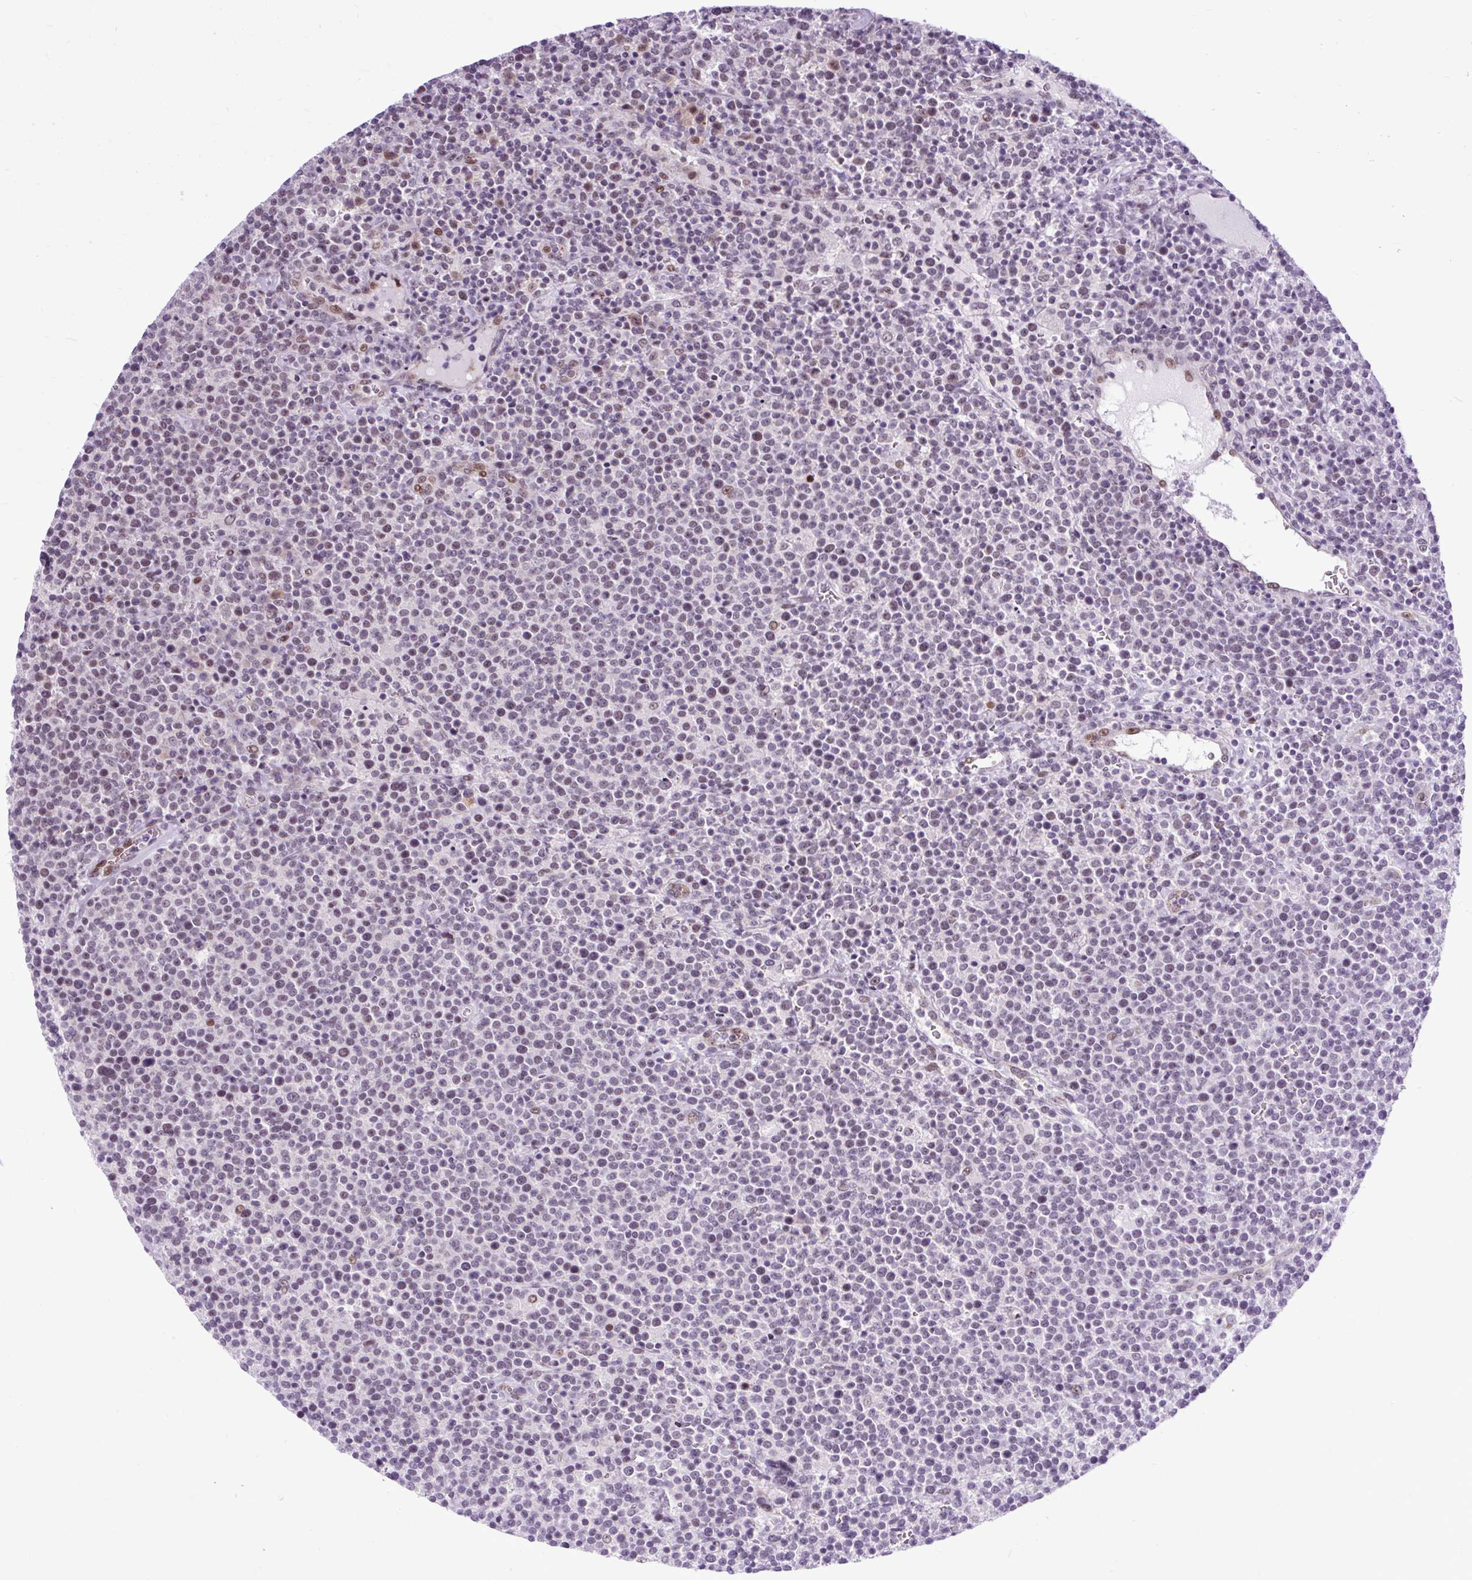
{"staining": {"intensity": "moderate", "quantity": "<25%", "location": "nuclear"}, "tissue": "lymphoma", "cell_type": "Tumor cells", "image_type": "cancer", "snomed": [{"axis": "morphology", "description": "Malignant lymphoma, non-Hodgkin's type, High grade"}, {"axis": "topography", "description": "Lymph node"}], "caption": "Protein analysis of lymphoma tissue displays moderate nuclear staining in about <25% of tumor cells.", "gene": "CLK2", "patient": {"sex": "male", "age": 61}}